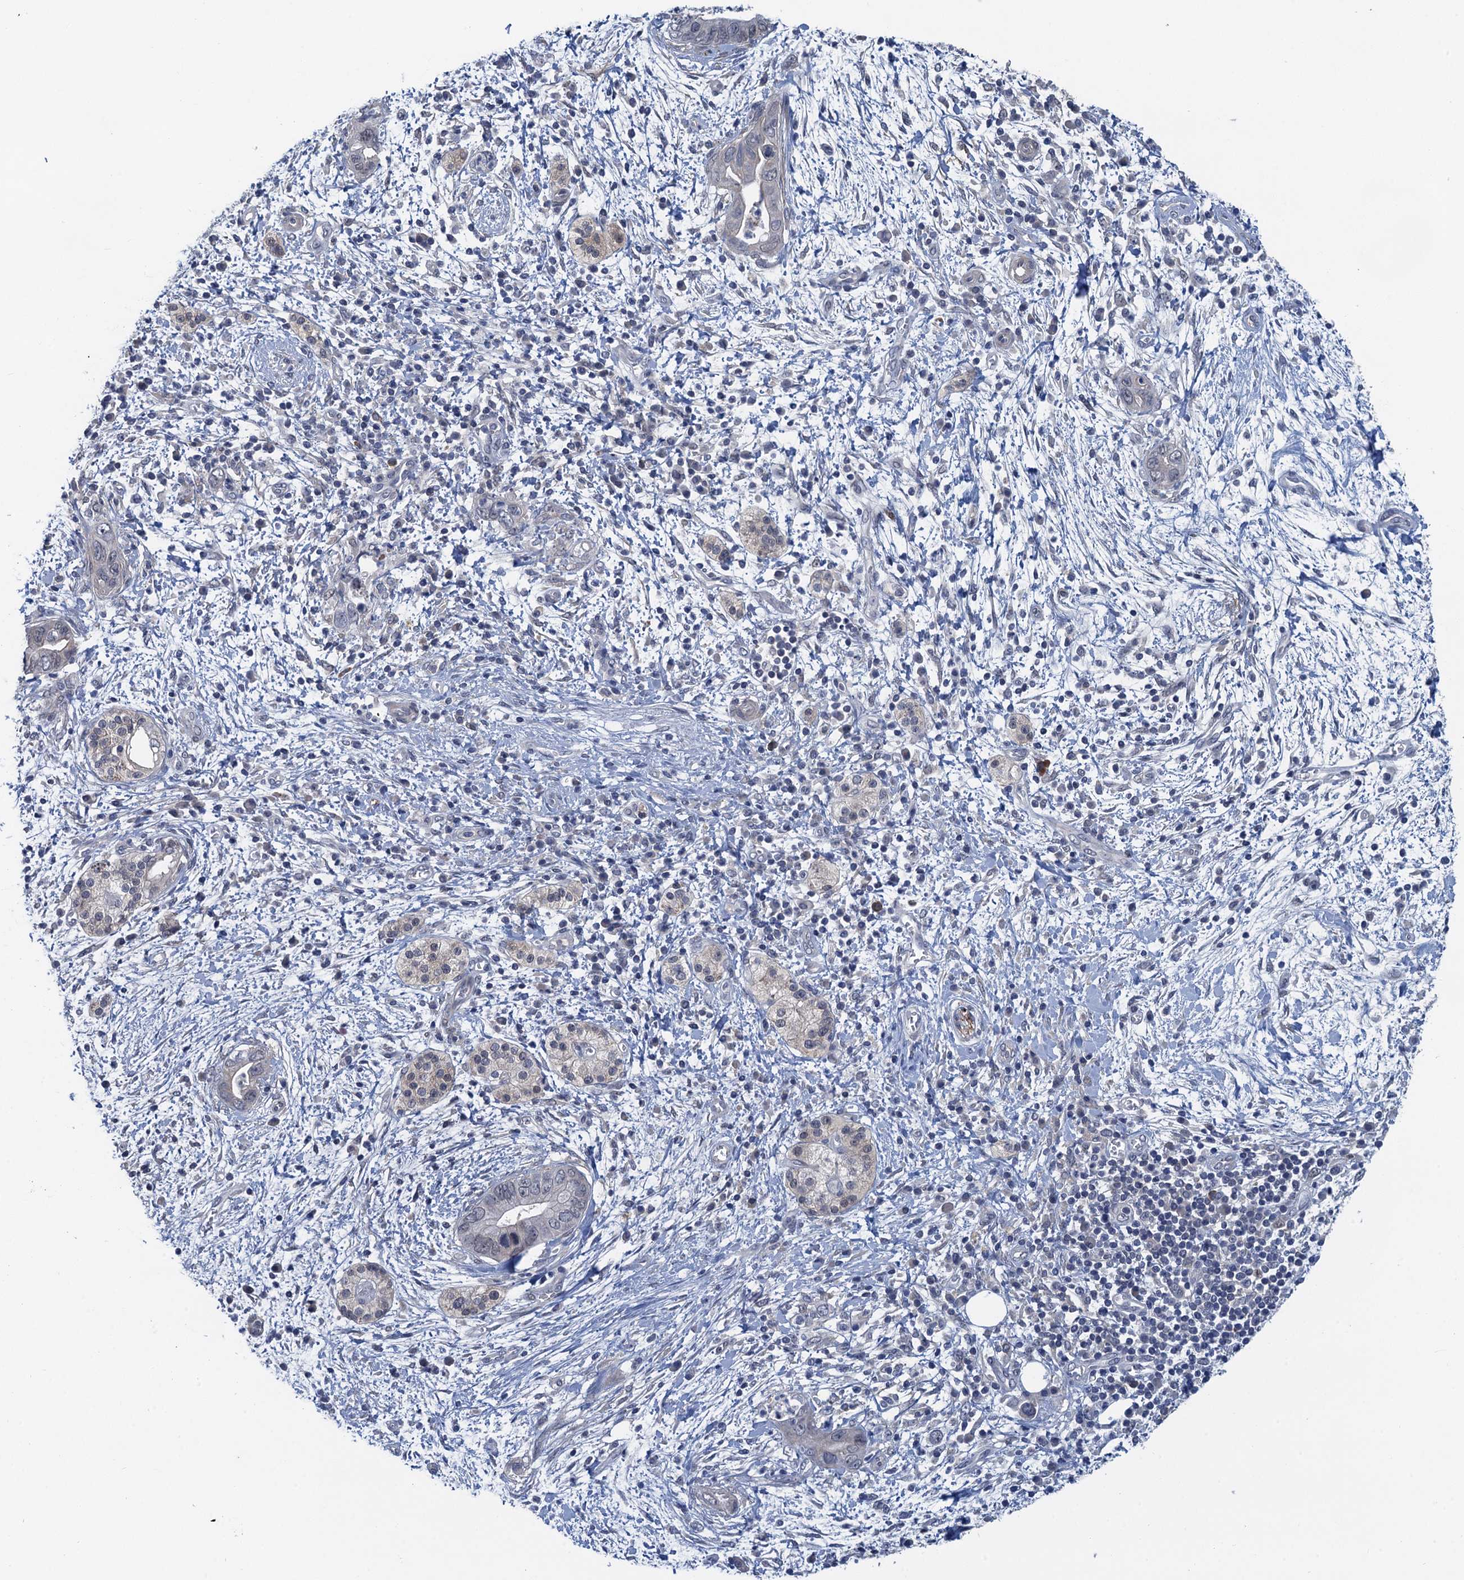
{"staining": {"intensity": "negative", "quantity": "none", "location": "none"}, "tissue": "pancreatic cancer", "cell_type": "Tumor cells", "image_type": "cancer", "snomed": [{"axis": "morphology", "description": "Adenocarcinoma, NOS"}, {"axis": "topography", "description": "Pancreas"}], "caption": "A photomicrograph of adenocarcinoma (pancreatic) stained for a protein reveals no brown staining in tumor cells. (DAB (3,3'-diaminobenzidine) IHC, high magnification).", "gene": "MRFAP1", "patient": {"sex": "male", "age": 75}}